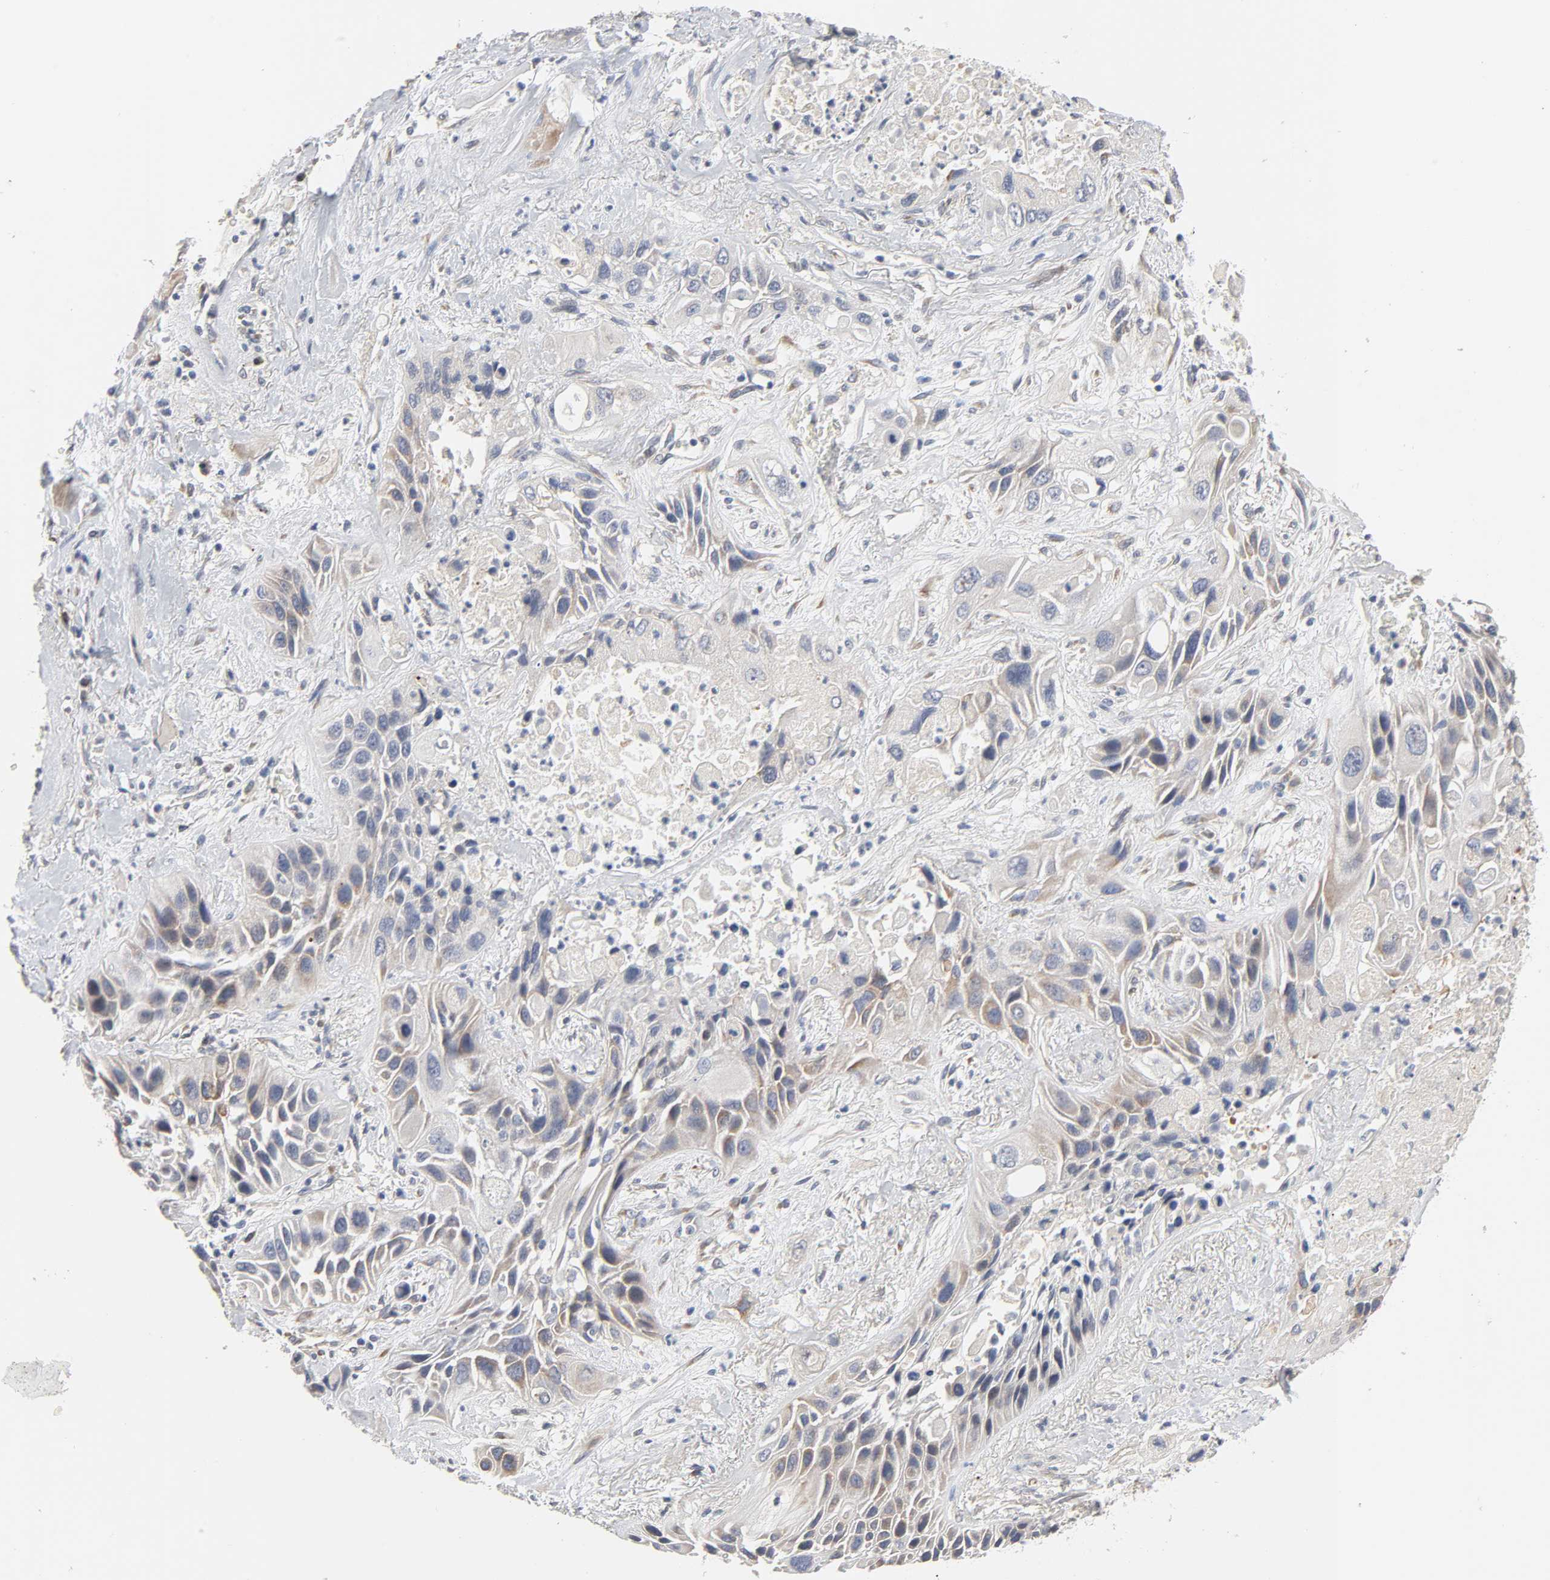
{"staining": {"intensity": "weak", "quantity": "<25%", "location": "cytoplasmic/membranous"}, "tissue": "lung cancer", "cell_type": "Tumor cells", "image_type": "cancer", "snomed": [{"axis": "morphology", "description": "Squamous cell carcinoma, NOS"}, {"axis": "topography", "description": "Lung"}], "caption": "The histopathology image reveals no staining of tumor cells in lung cancer. (Immunohistochemistry (ihc), brightfield microscopy, high magnification).", "gene": "HDLBP", "patient": {"sex": "female", "age": 76}}